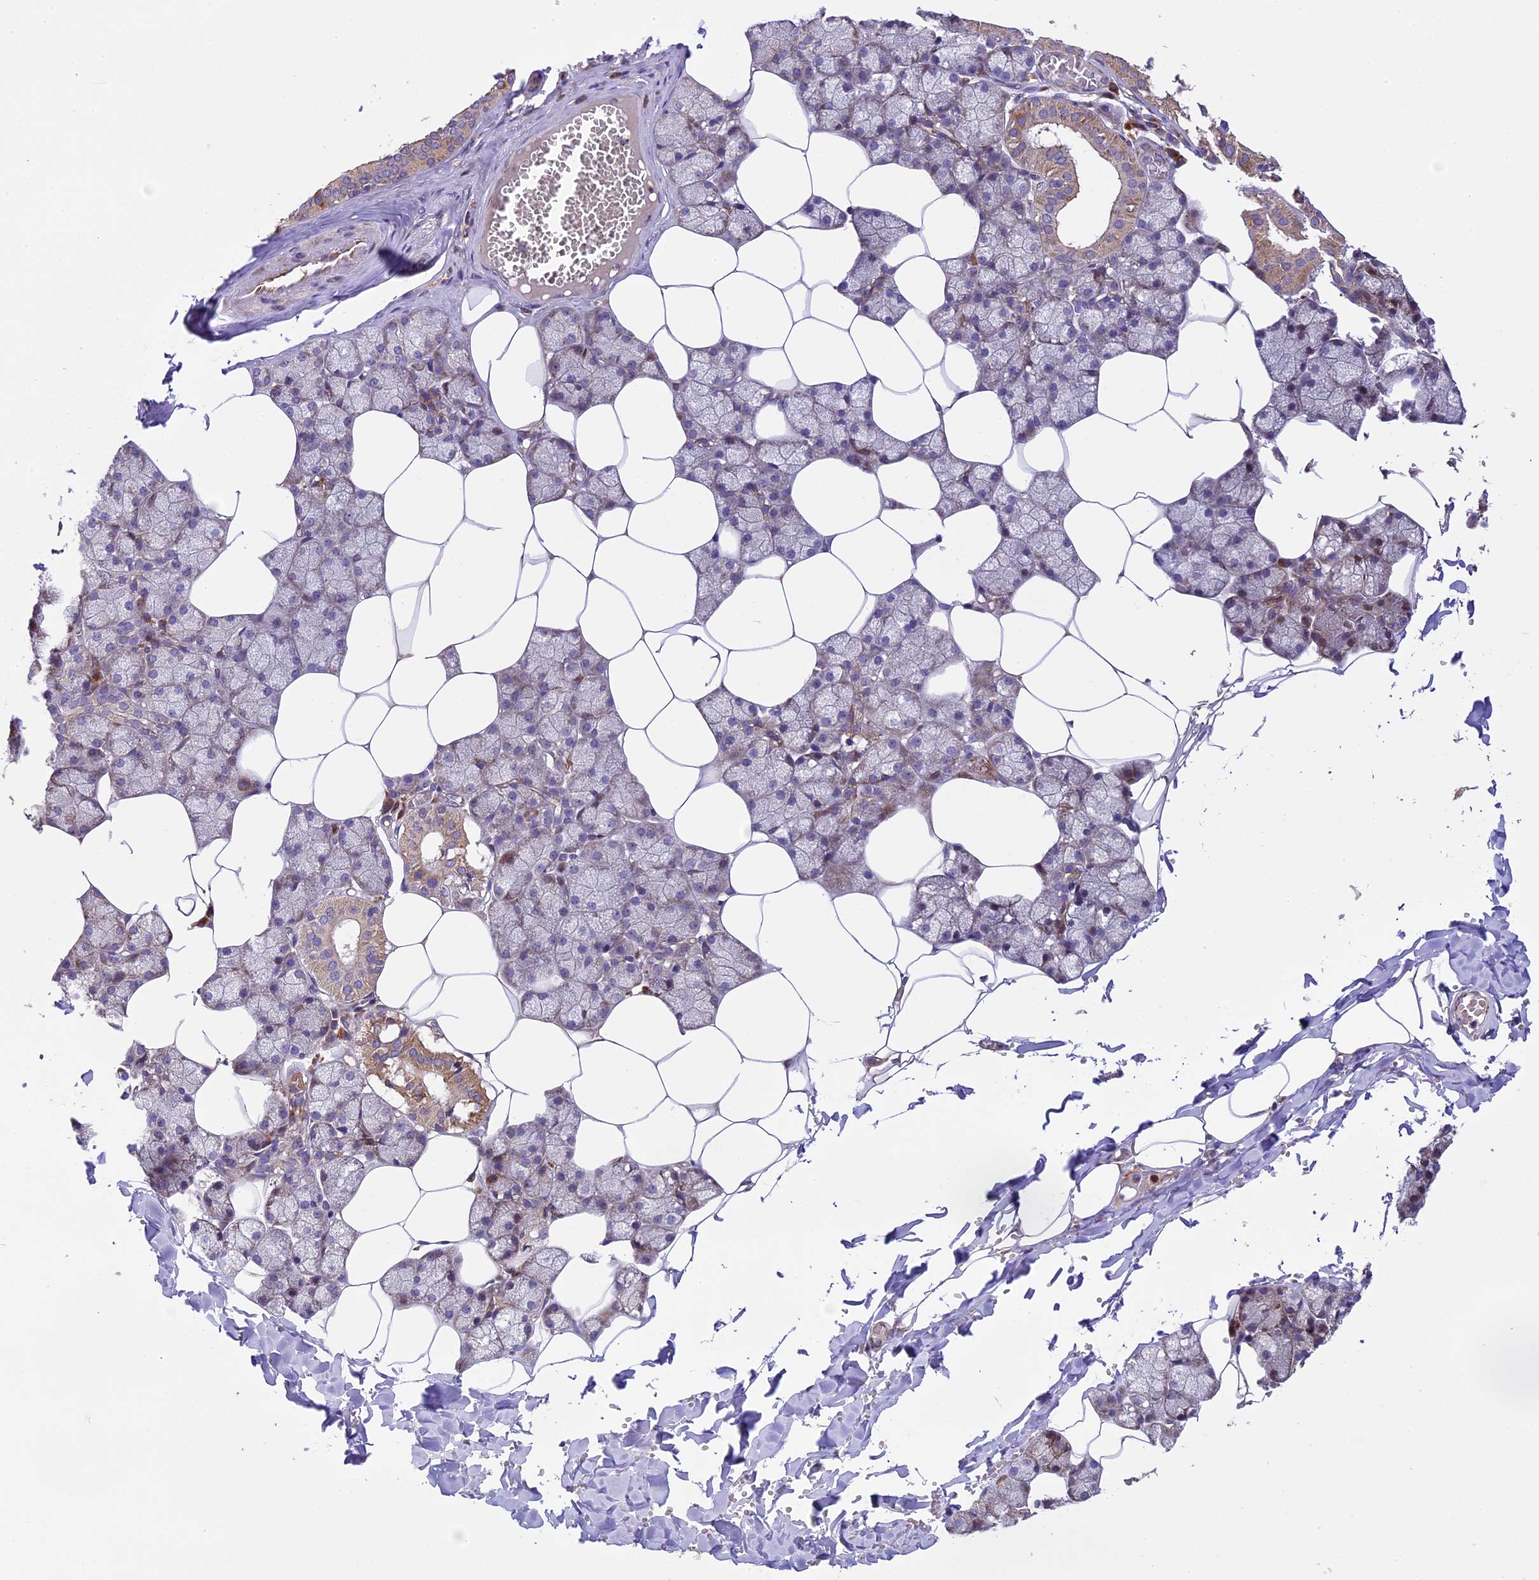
{"staining": {"intensity": "weak", "quantity": "25%-75%", "location": "cytoplasmic/membranous"}, "tissue": "salivary gland", "cell_type": "Glandular cells", "image_type": "normal", "snomed": [{"axis": "morphology", "description": "Normal tissue, NOS"}, {"axis": "topography", "description": "Salivary gland"}], "caption": "The histopathology image demonstrates a brown stain indicating the presence of a protein in the cytoplasmic/membranous of glandular cells in salivary gland. (DAB IHC, brown staining for protein, blue staining for nuclei).", "gene": "SPIRE1", "patient": {"sex": "male", "age": 62}}